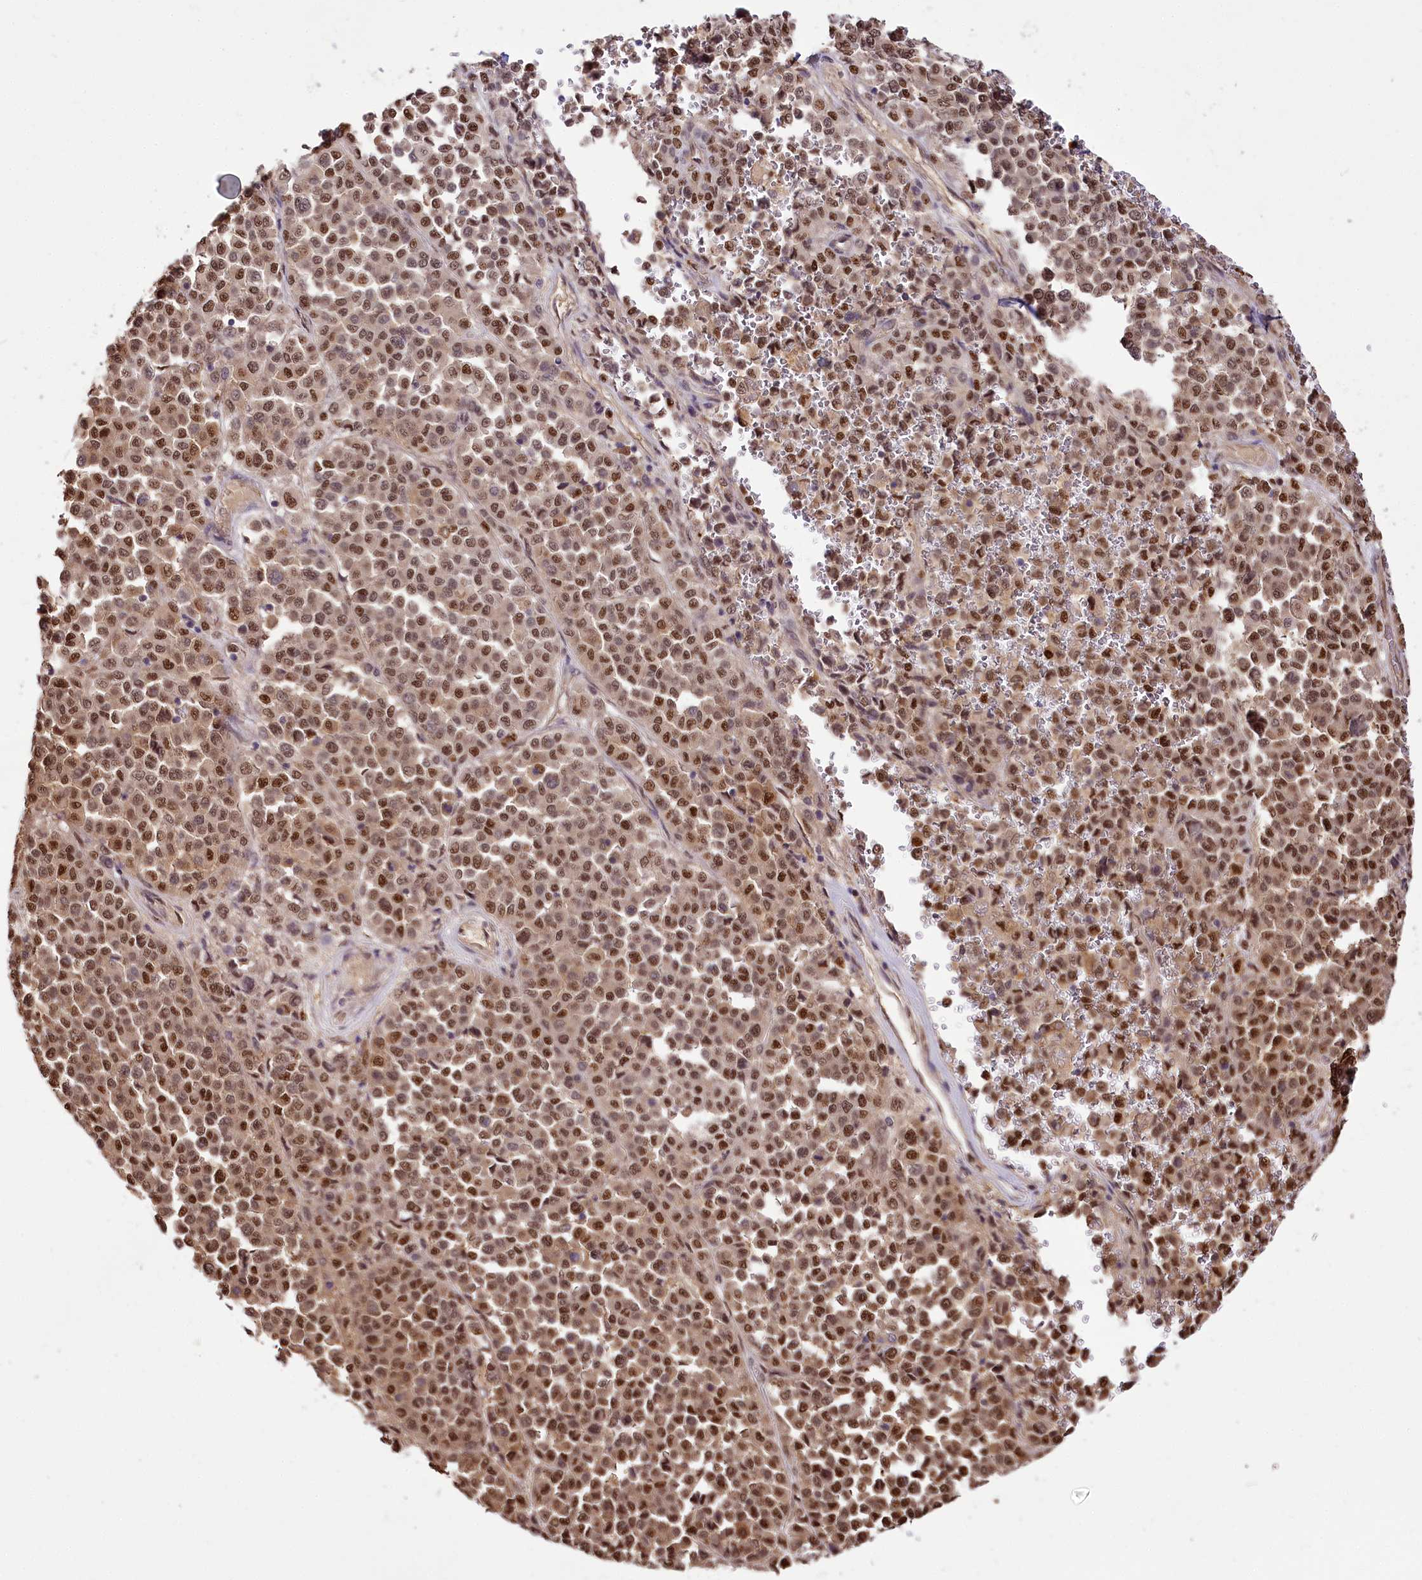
{"staining": {"intensity": "moderate", "quantity": ">75%", "location": "nuclear"}, "tissue": "melanoma", "cell_type": "Tumor cells", "image_type": "cancer", "snomed": [{"axis": "morphology", "description": "Malignant melanoma, Metastatic site"}, {"axis": "topography", "description": "Pancreas"}], "caption": "High-magnification brightfield microscopy of melanoma stained with DAB (3,3'-diaminobenzidine) (brown) and counterstained with hematoxylin (blue). tumor cells exhibit moderate nuclear staining is identified in about>75% of cells.", "gene": "GNL3L", "patient": {"sex": "female", "age": 30}}